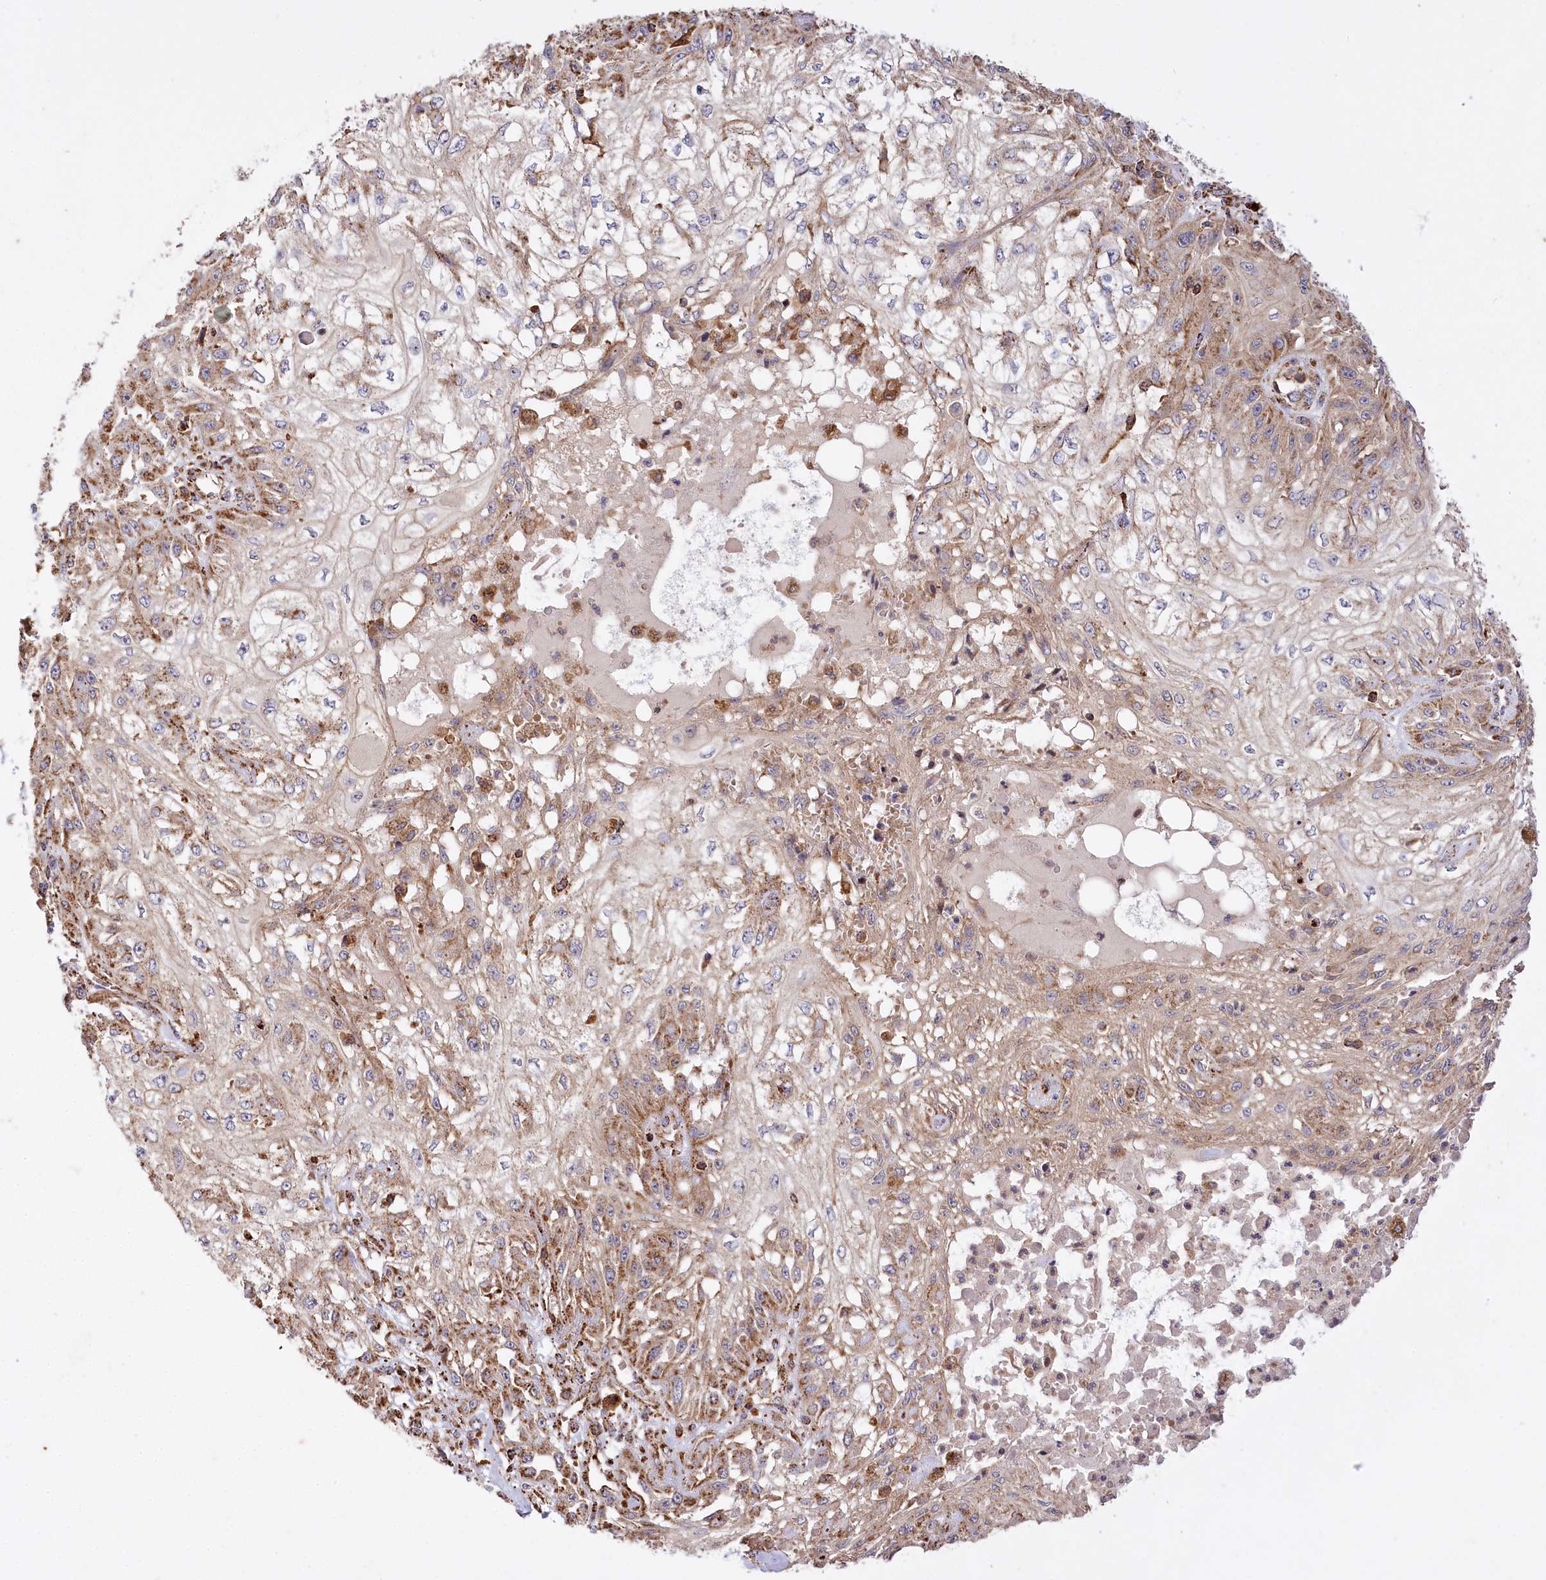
{"staining": {"intensity": "moderate", "quantity": "25%-75%", "location": "cytoplasmic/membranous"}, "tissue": "skin cancer", "cell_type": "Tumor cells", "image_type": "cancer", "snomed": [{"axis": "morphology", "description": "Squamous cell carcinoma, NOS"}, {"axis": "morphology", "description": "Squamous cell carcinoma, metastatic, NOS"}, {"axis": "topography", "description": "Skin"}, {"axis": "topography", "description": "Lymph node"}], "caption": "Skin cancer tissue exhibits moderate cytoplasmic/membranous positivity in about 25%-75% of tumor cells The staining was performed using DAB to visualize the protein expression in brown, while the nuclei were stained in blue with hematoxylin (Magnification: 20x).", "gene": "CARD19", "patient": {"sex": "male", "age": 75}}